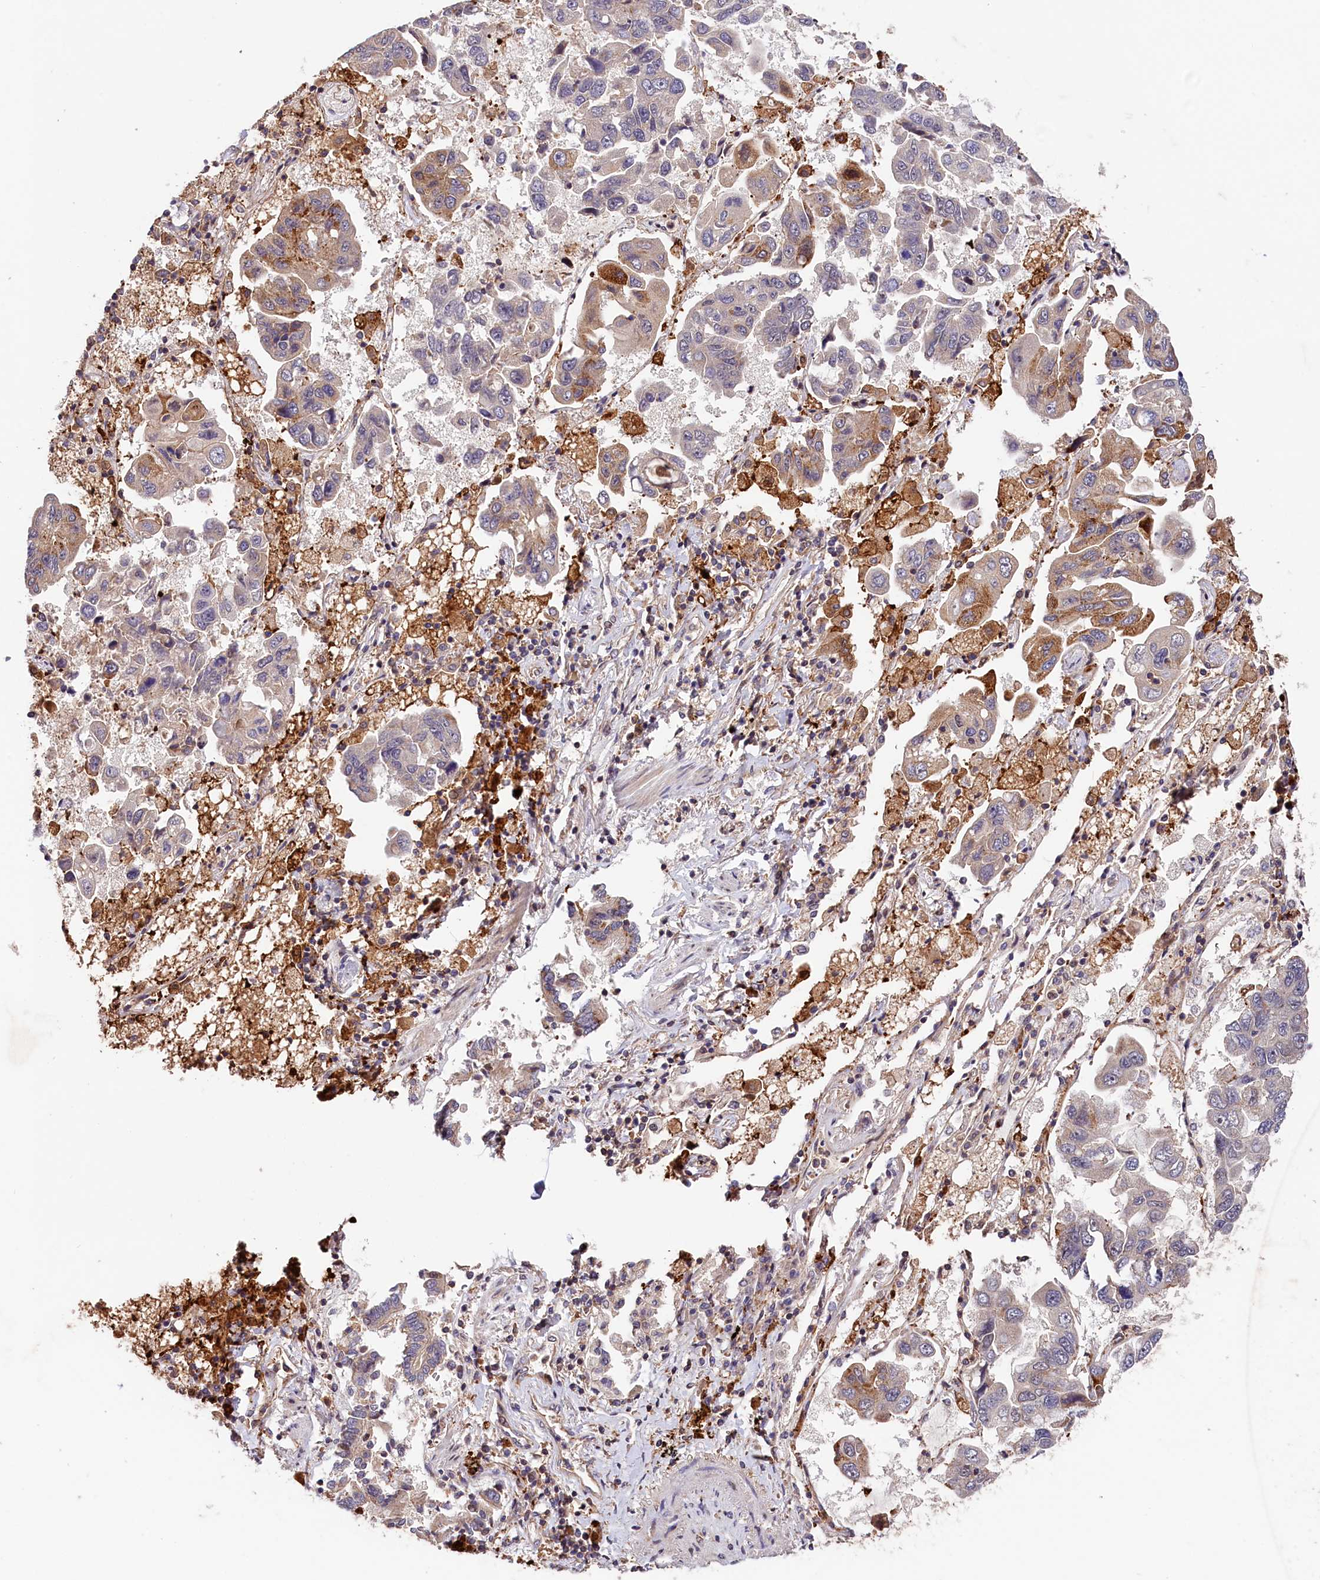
{"staining": {"intensity": "moderate", "quantity": "<25%", "location": "cytoplasmic/membranous"}, "tissue": "lung cancer", "cell_type": "Tumor cells", "image_type": "cancer", "snomed": [{"axis": "morphology", "description": "Adenocarcinoma, NOS"}, {"axis": "topography", "description": "Lung"}], "caption": "A histopathology image of lung cancer (adenocarcinoma) stained for a protein shows moderate cytoplasmic/membranous brown staining in tumor cells. (DAB (3,3'-diaminobenzidine) IHC, brown staining for protein, blue staining for nuclei).", "gene": "CACNA1H", "patient": {"sex": "male", "age": 64}}